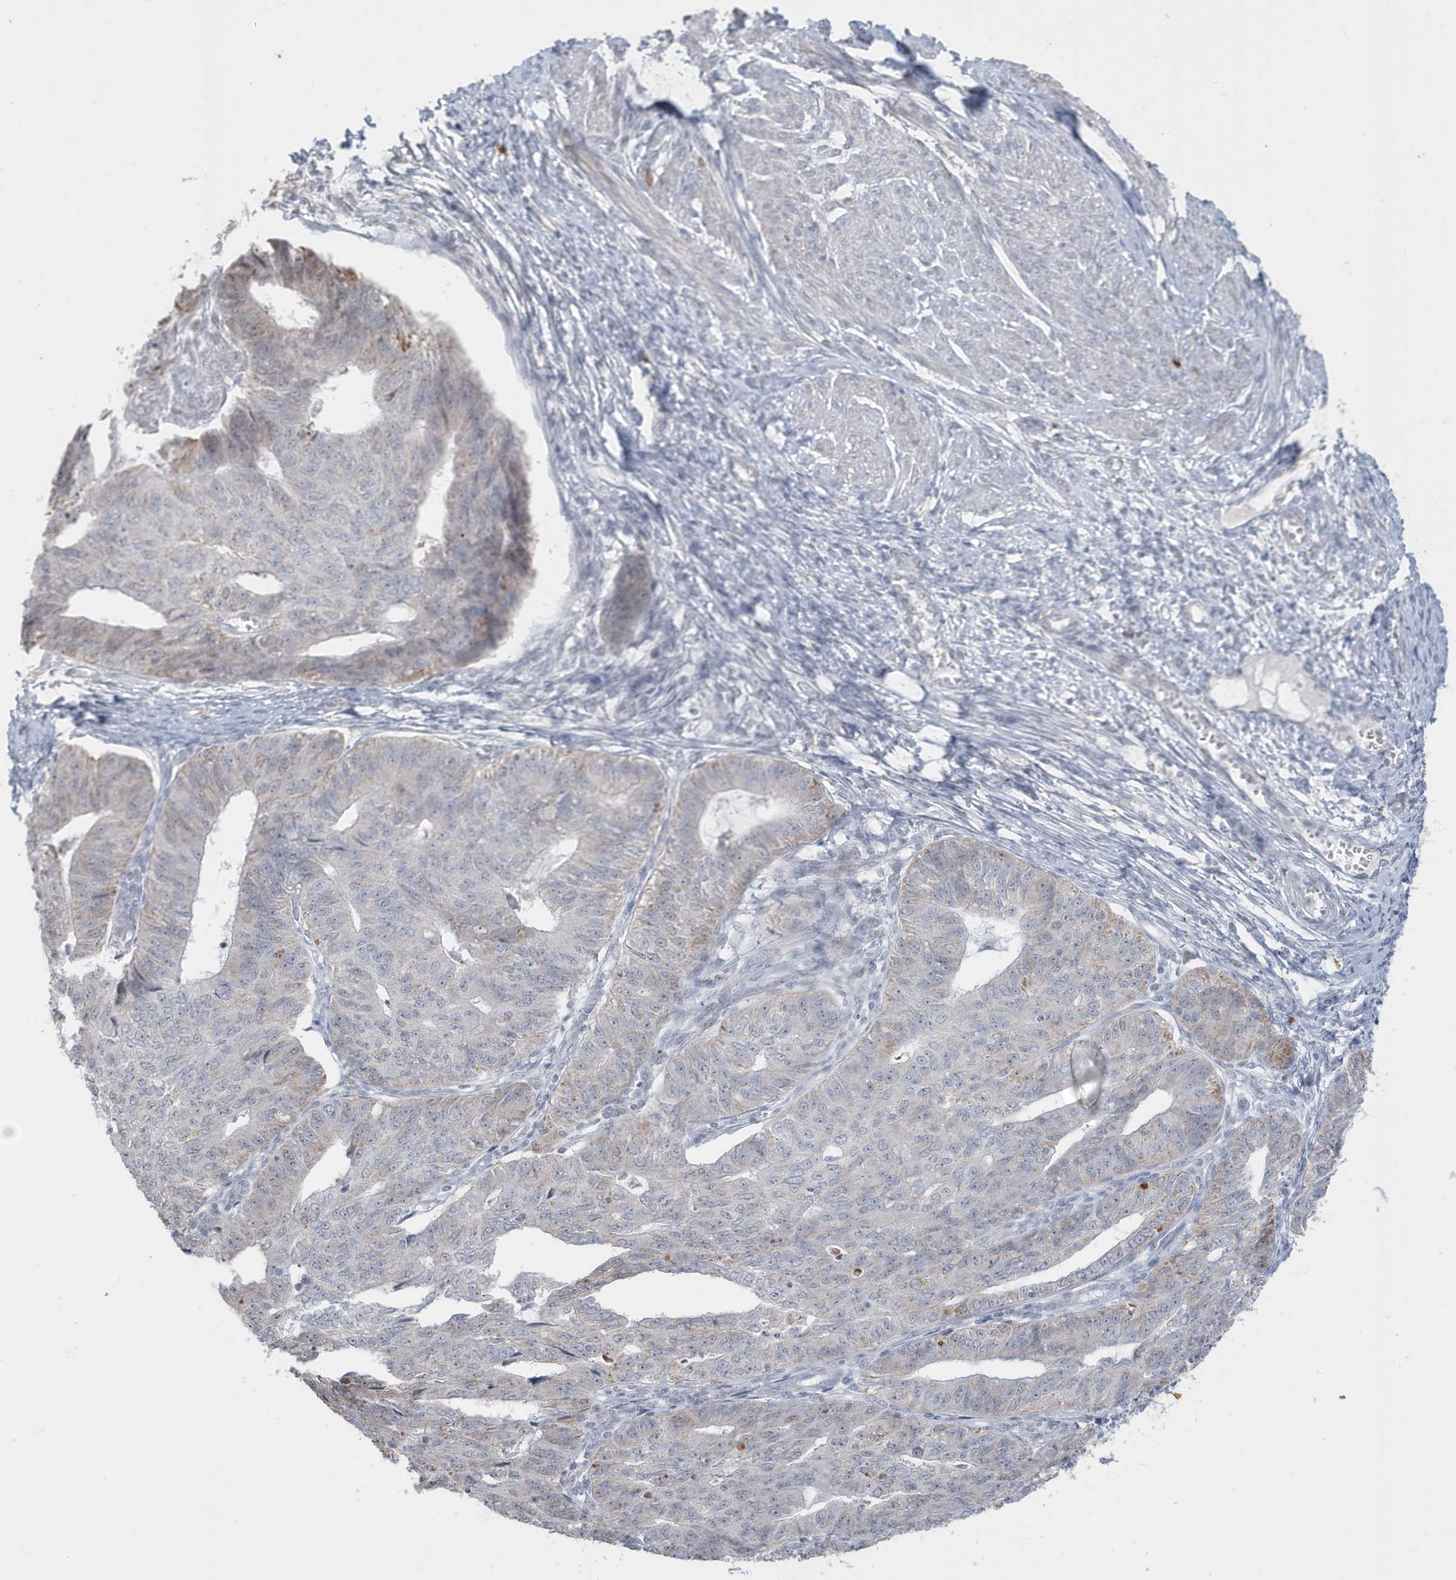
{"staining": {"intensity": "weak", "quantity": "<25%", "location": "cytoplasmic/membranous"}, "tissue": "endometrial cancer", "cell_type": "Tumor cells", "image_type": "cancer", "snomed": [{"axis": "morphology", "description": "Adenocarcinoma, NOS"}, {"axis": "topography", "description": "Endometrium"}], "caption": "Human endometrial adenocarcinoma stained for a protein using IHC shows no expression in tumor cells.", "gene": "FNDC1", "patient": {"sex": "female", "age": 32}}